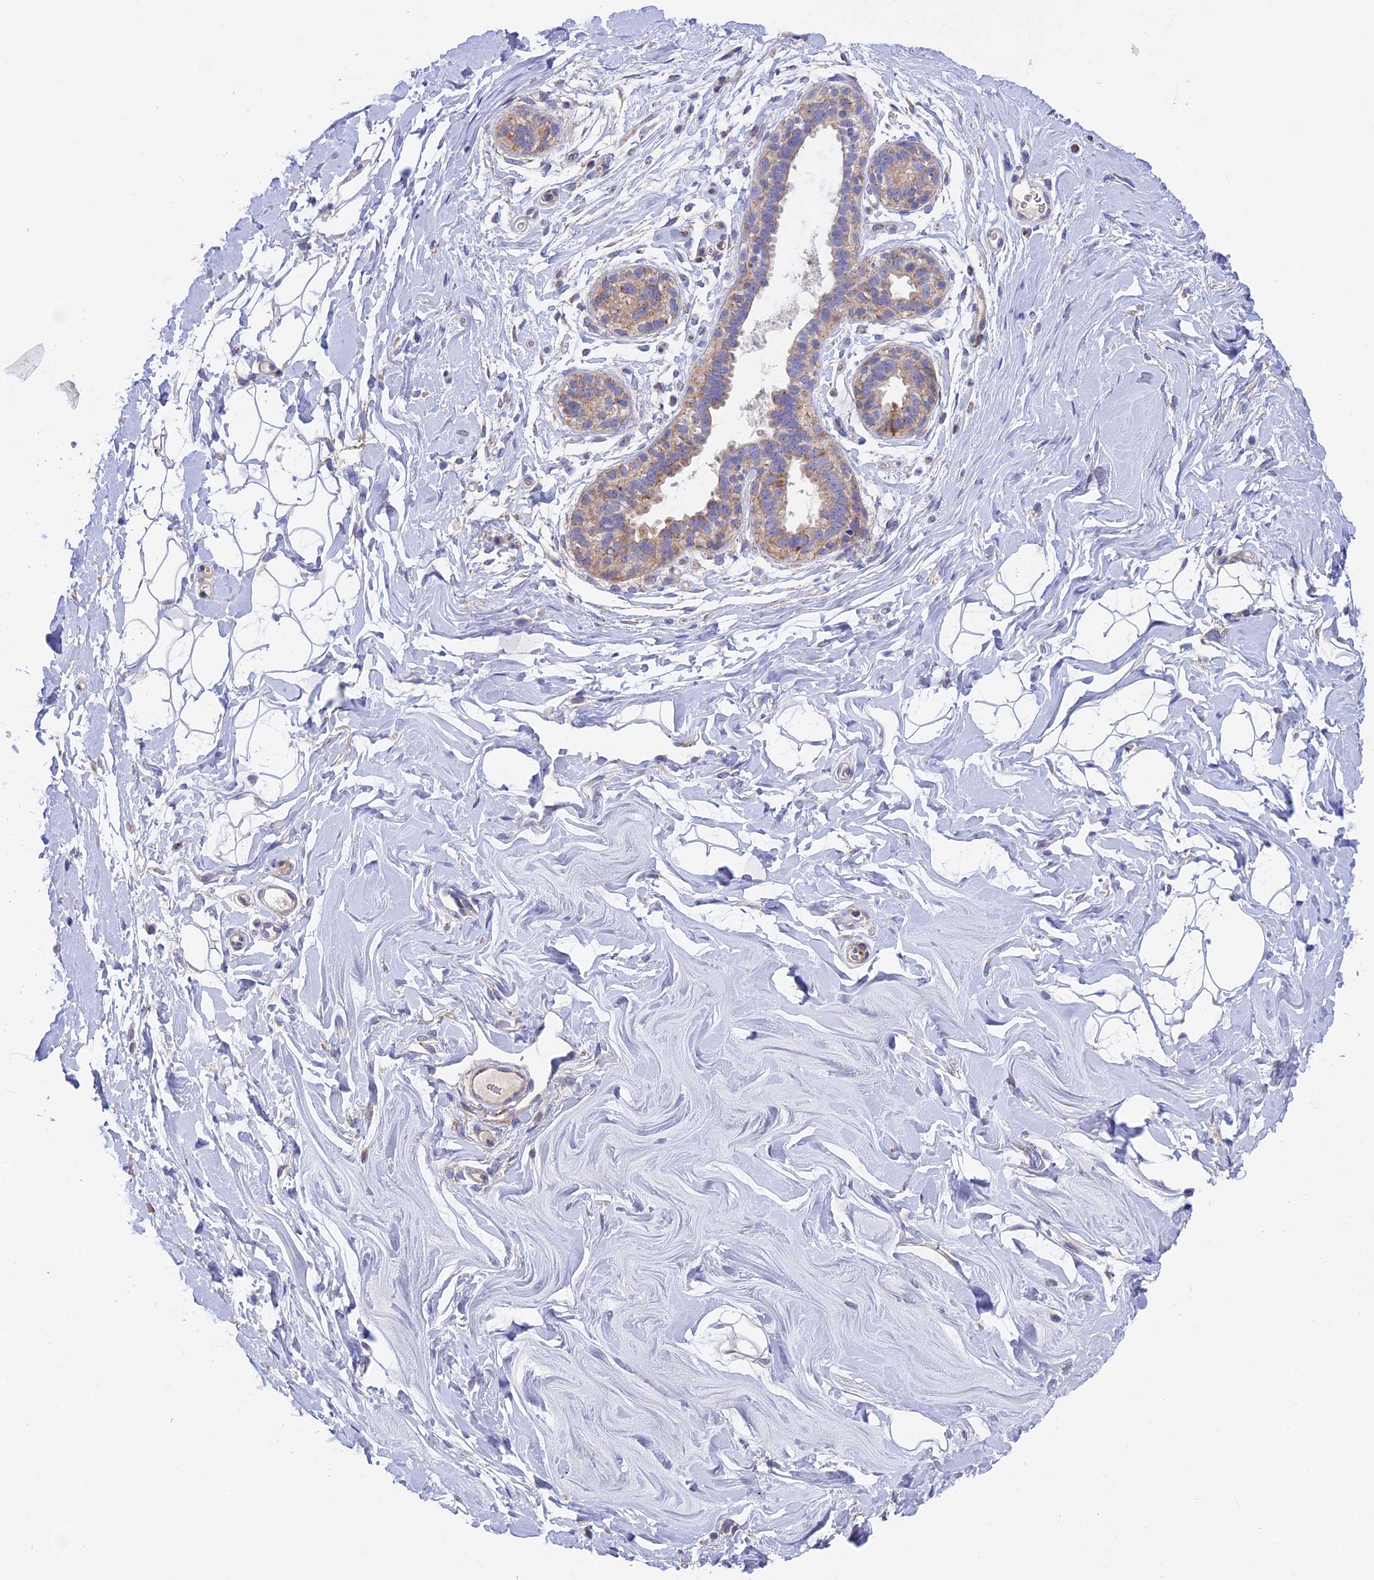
{"staining": {"intensity": "negative", "quantity": "none", "location": "none"}, "tissue": "adipose tissue", "cell_type": "Adipocytes", "image_type": "normal", "snomed": [{"axis": "morphology", "description": "Normal tissue, NOS"}, {"axis": "topography", "description": "Breast"}], "caption": "Immunohistochemistry photomicrograph of benign adipose tissue: adipose tissue stained with DAB reveals no significant protein staining in adipocytes.", "gene": "ETFDH", "patient": {"sex": "female", "age": 26}}